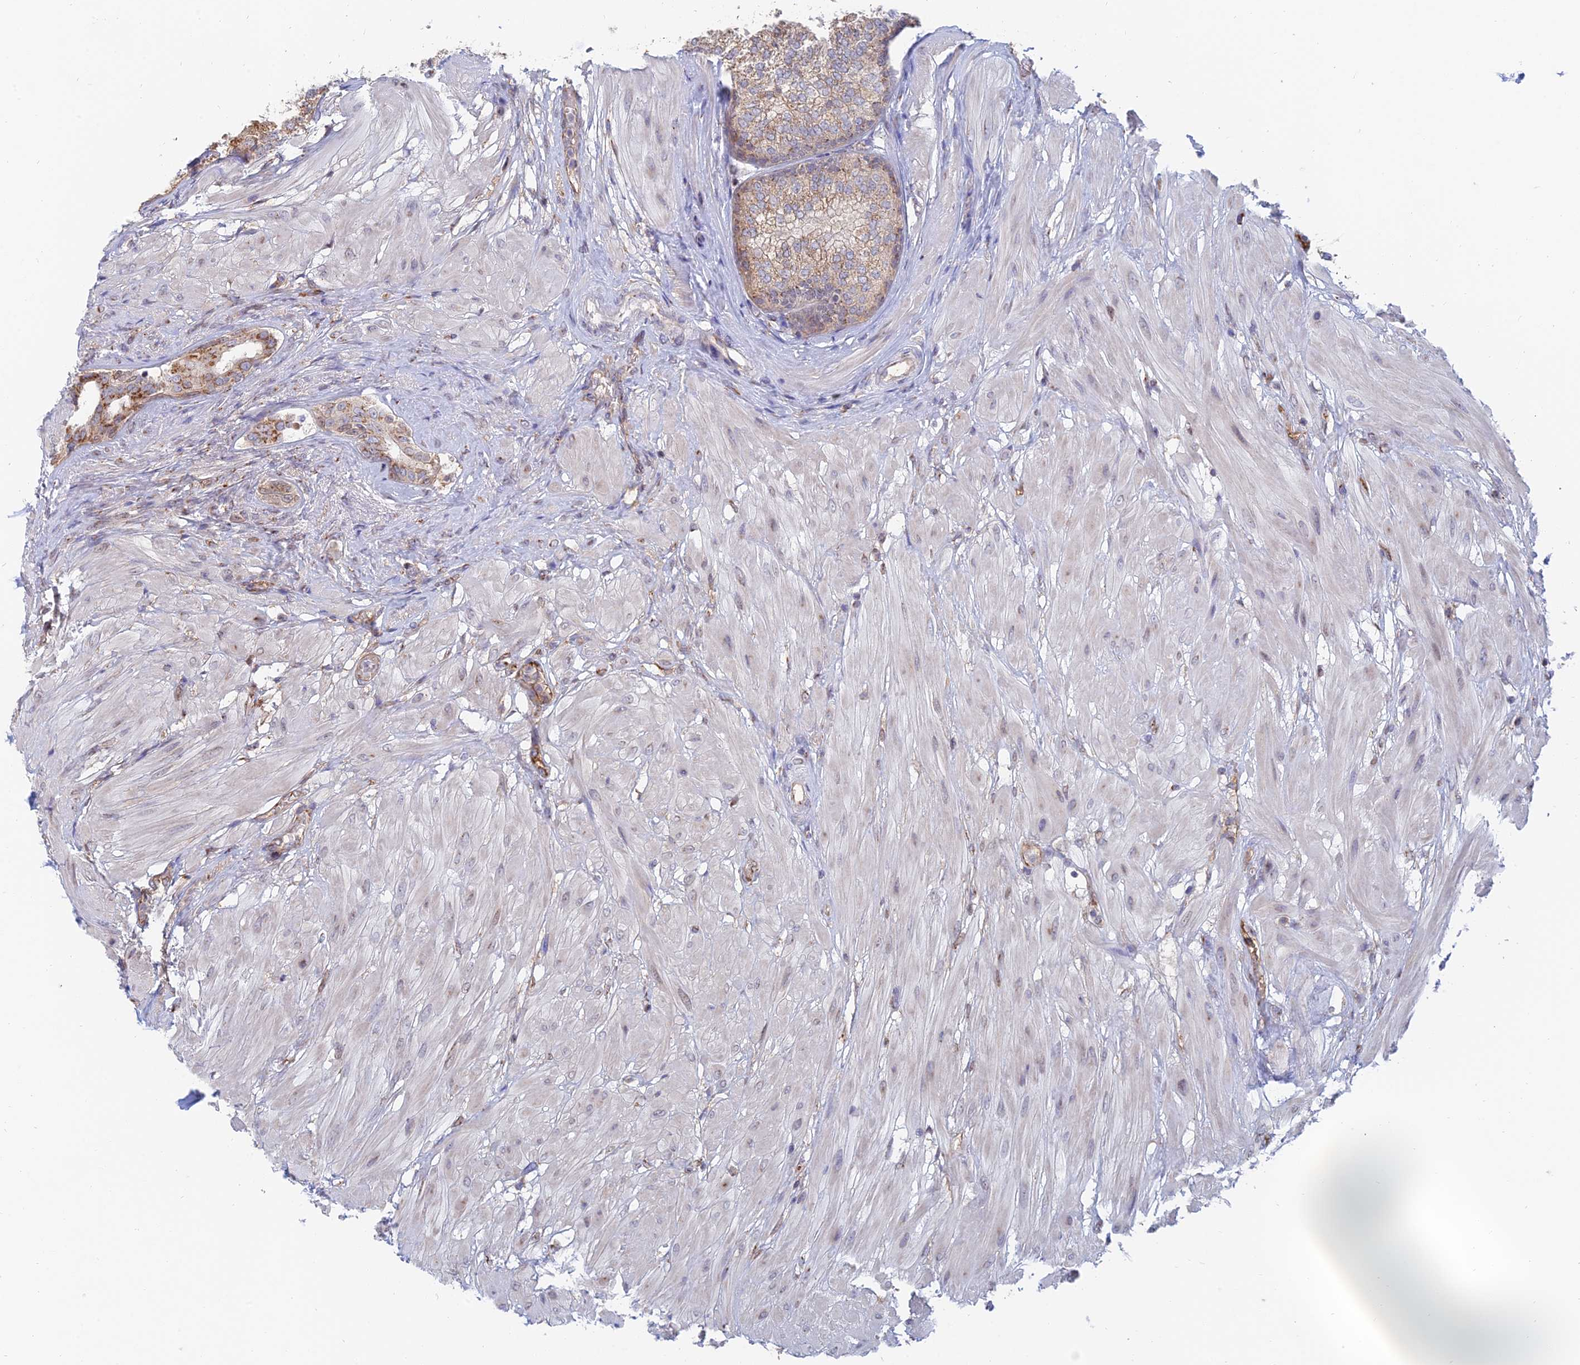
{"staining": {"intensity": "moderate", "quantity": ">75%", "location": "cytoplasmic/membranous"}, "tissue": "prostate", "cell_type": "Glandular cells", "image_type": "normal", "snomed": [{"axis": "morphology", "description": "Normal tissue, NOS"}, {"axis": "topography", "description": "Prostate"}], "caption": "Prostate stained with immunohistochemistry (IHC) displays moderate cytoplasmic/membranous positivity in approximately >75% of glandular cells. (DAB IHC with brightfield microscopy, high magnification).", "gene": "ENSG00000267561", "patient": {"sex": "male", "age": 48}}